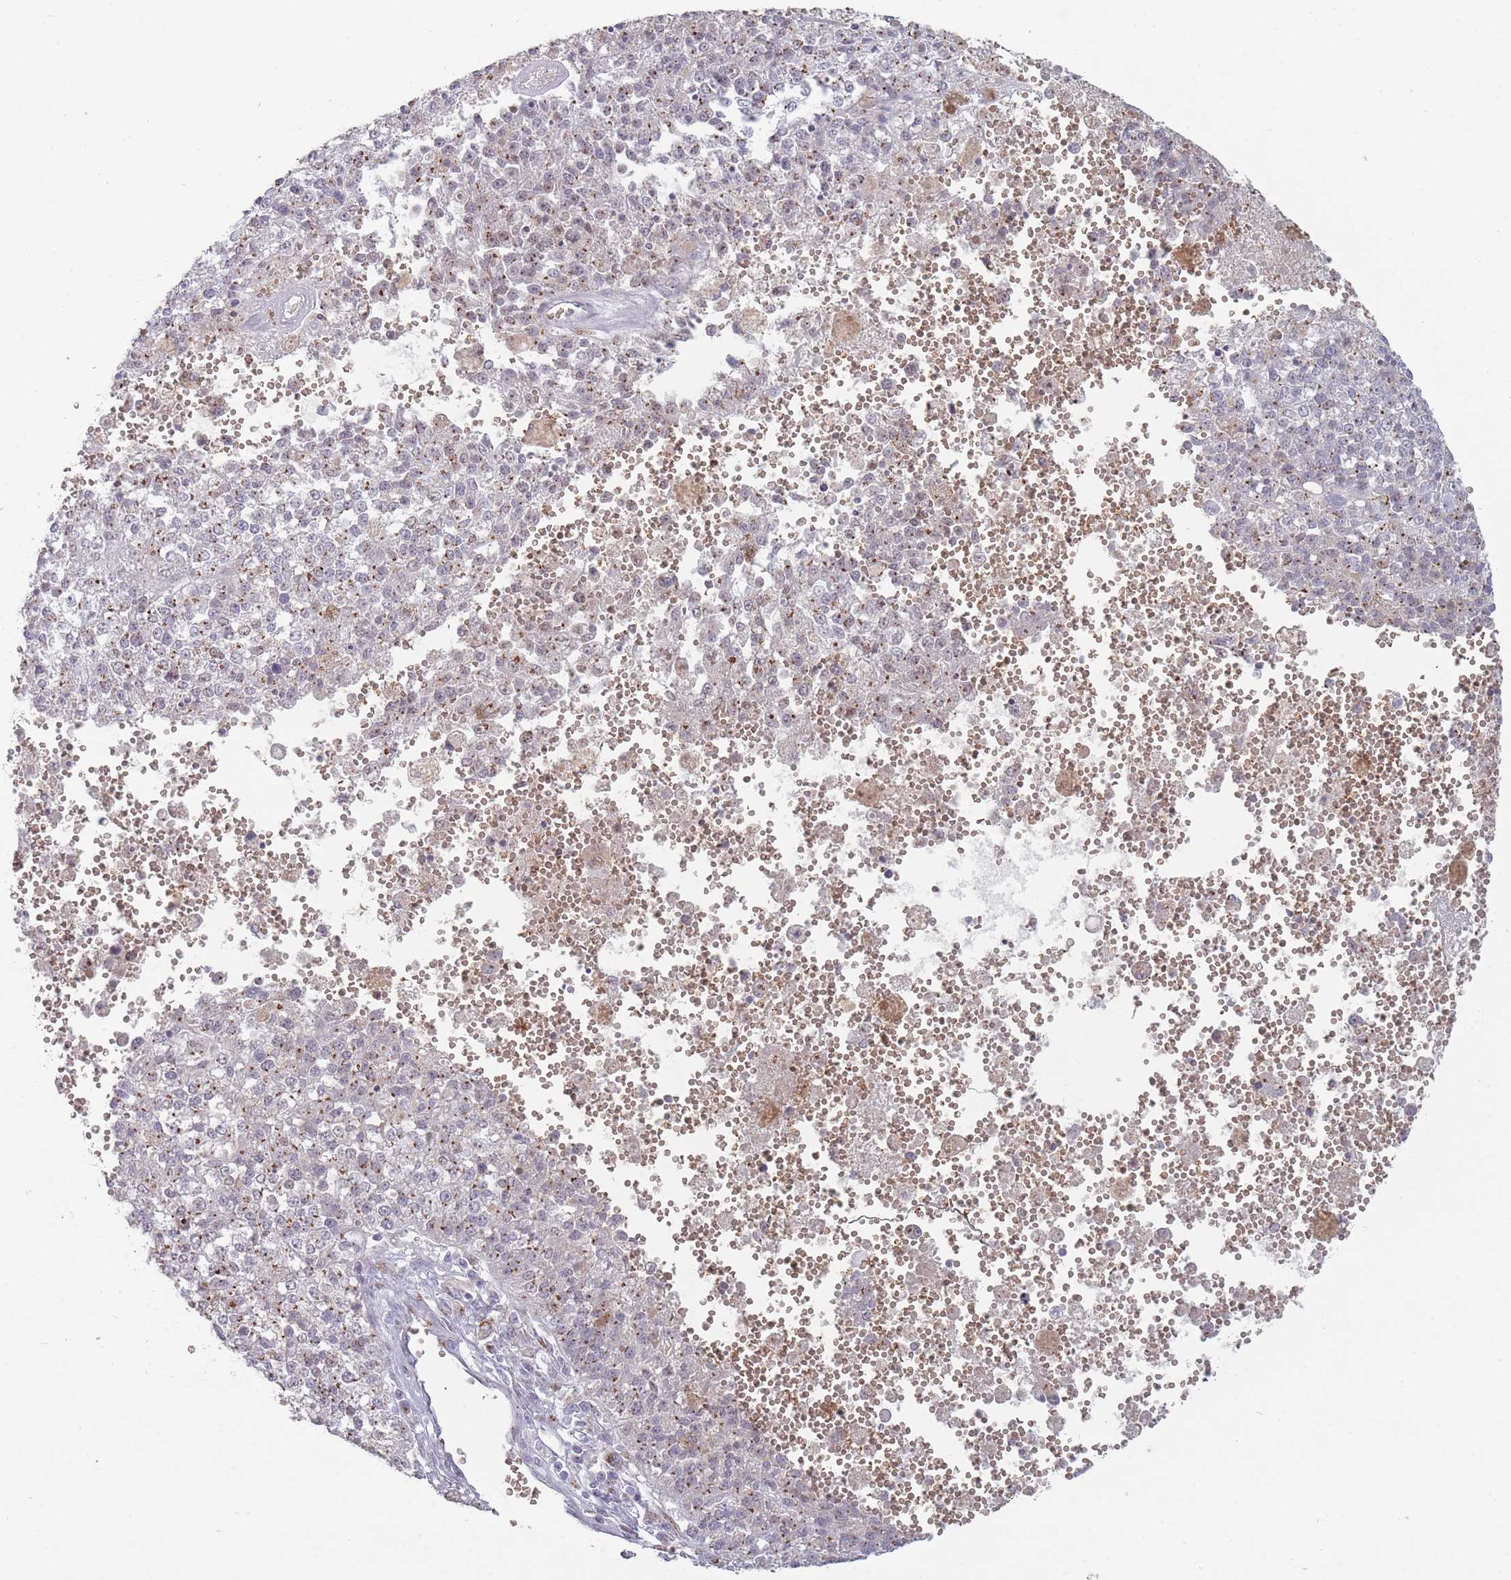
{"staining": {"intensity": "moderate", "quantity": ">75%", "location": "cytoplasmic/membranous"}, "tissue": "melanoma", "cell_type": "Tumor cells", "image_type": "cancer", "snomed": [{"axis": "morphology", "description": "Malignant melanoma, NOS"}, {"axis": "topography", "description": "Skin"}], "caption": "Protein staining of malignant melanoma tissue exhibits moderate cytoplasmic/membranous staining in approximately >75% of tumor cells.", "gene": "MAN1B1", "patient": {"sex": "female", "age": 64}}